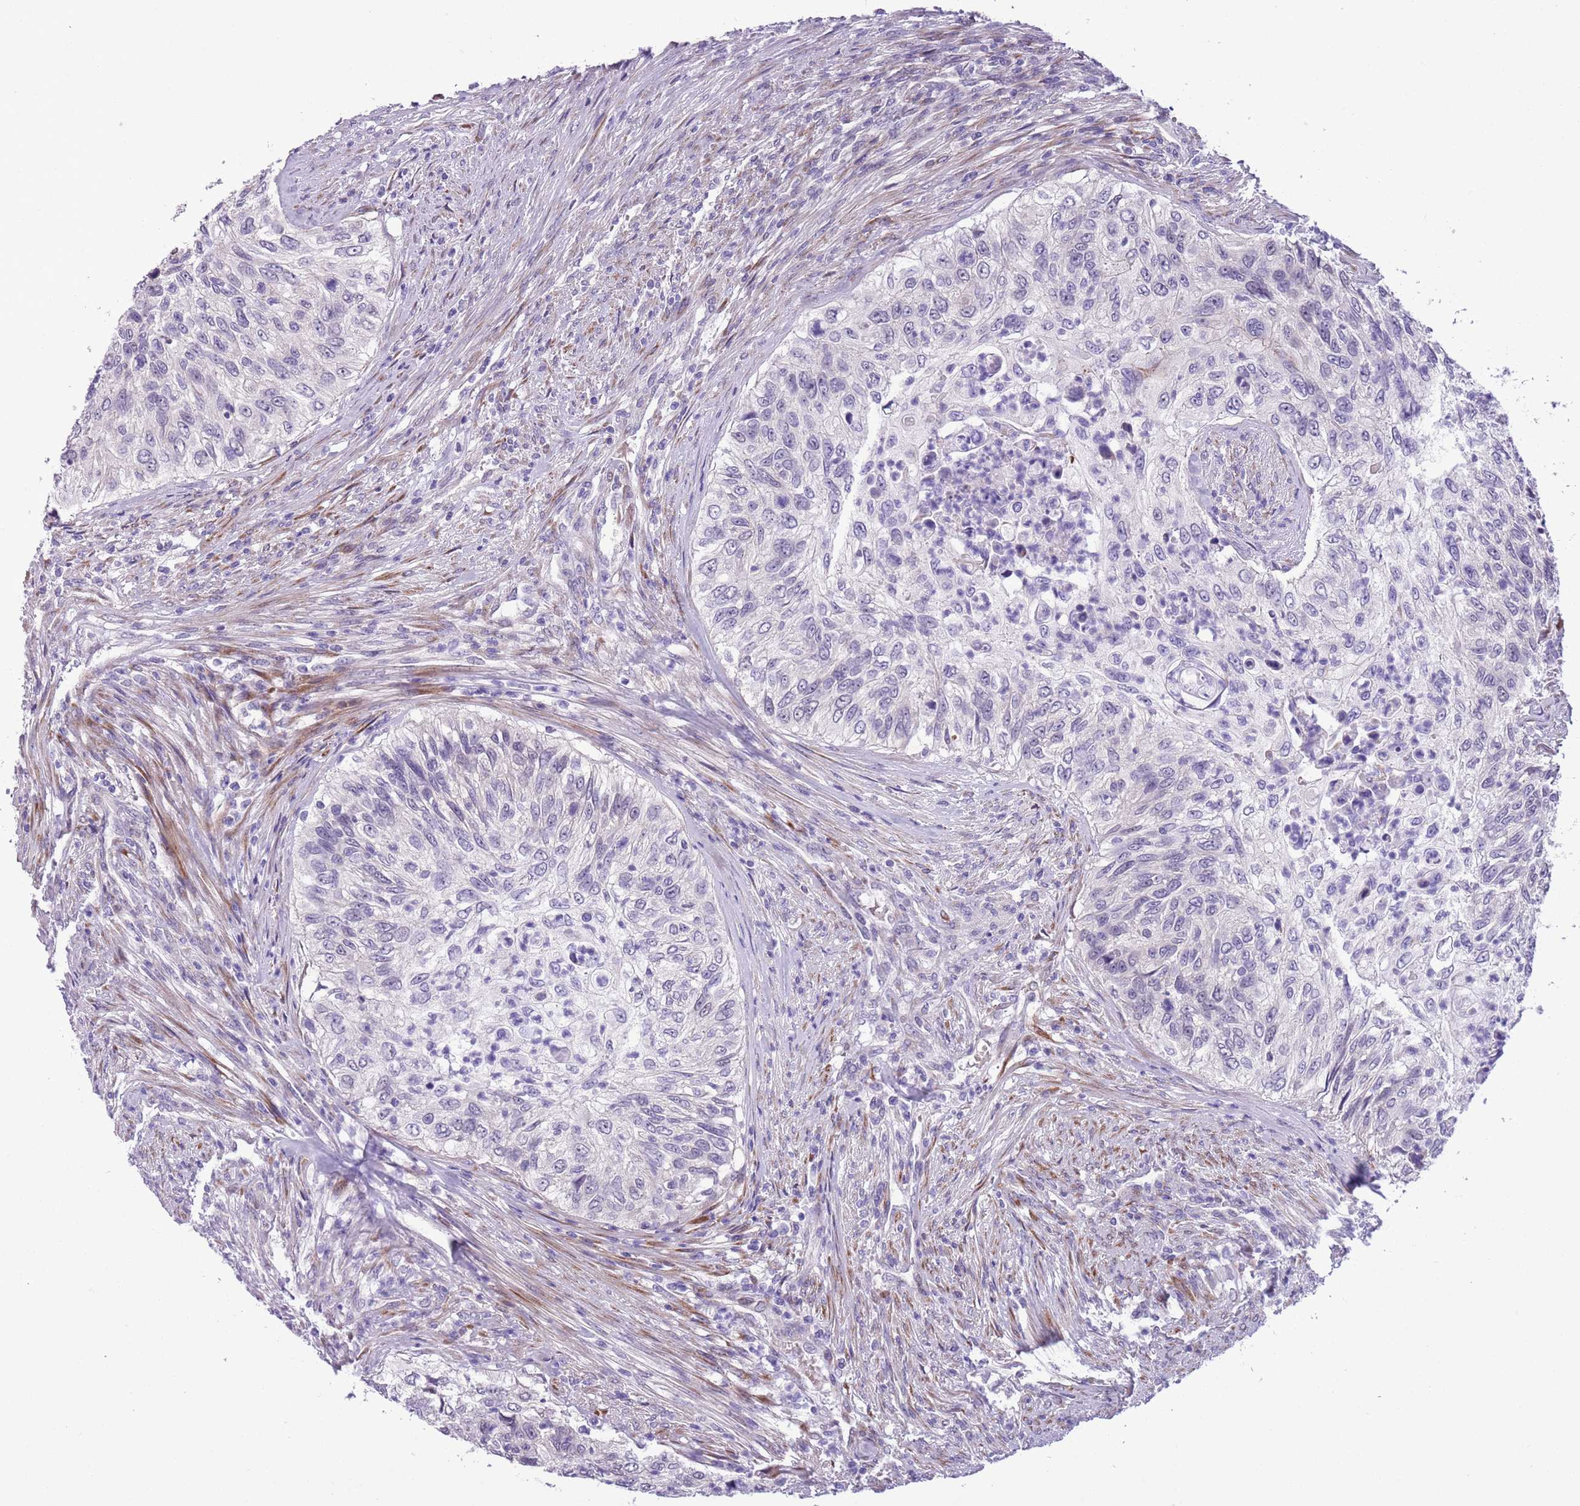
{"staining": {"intensity": "negative", "quantity": "none", "location": "none"}, "tissue": "urothelial cancer", "cell_type": "Tumor cells", "image_type": "cancer", "snomed": [{"axis": "morphology", "description": "Urothelial carcinoma, High grade"}, {"axis": "topography", "description": "Urinary bladder"}], "caption": "Immunohistochemistry image of neoplastic tissue: human urothelial cancer stained with DAB (3,3'-diaminobenzidine) demonstrates no significant protein positivity in tumor cells.", "gene": "MRPL32", "patient": {"sex": "female", "age": 60}}